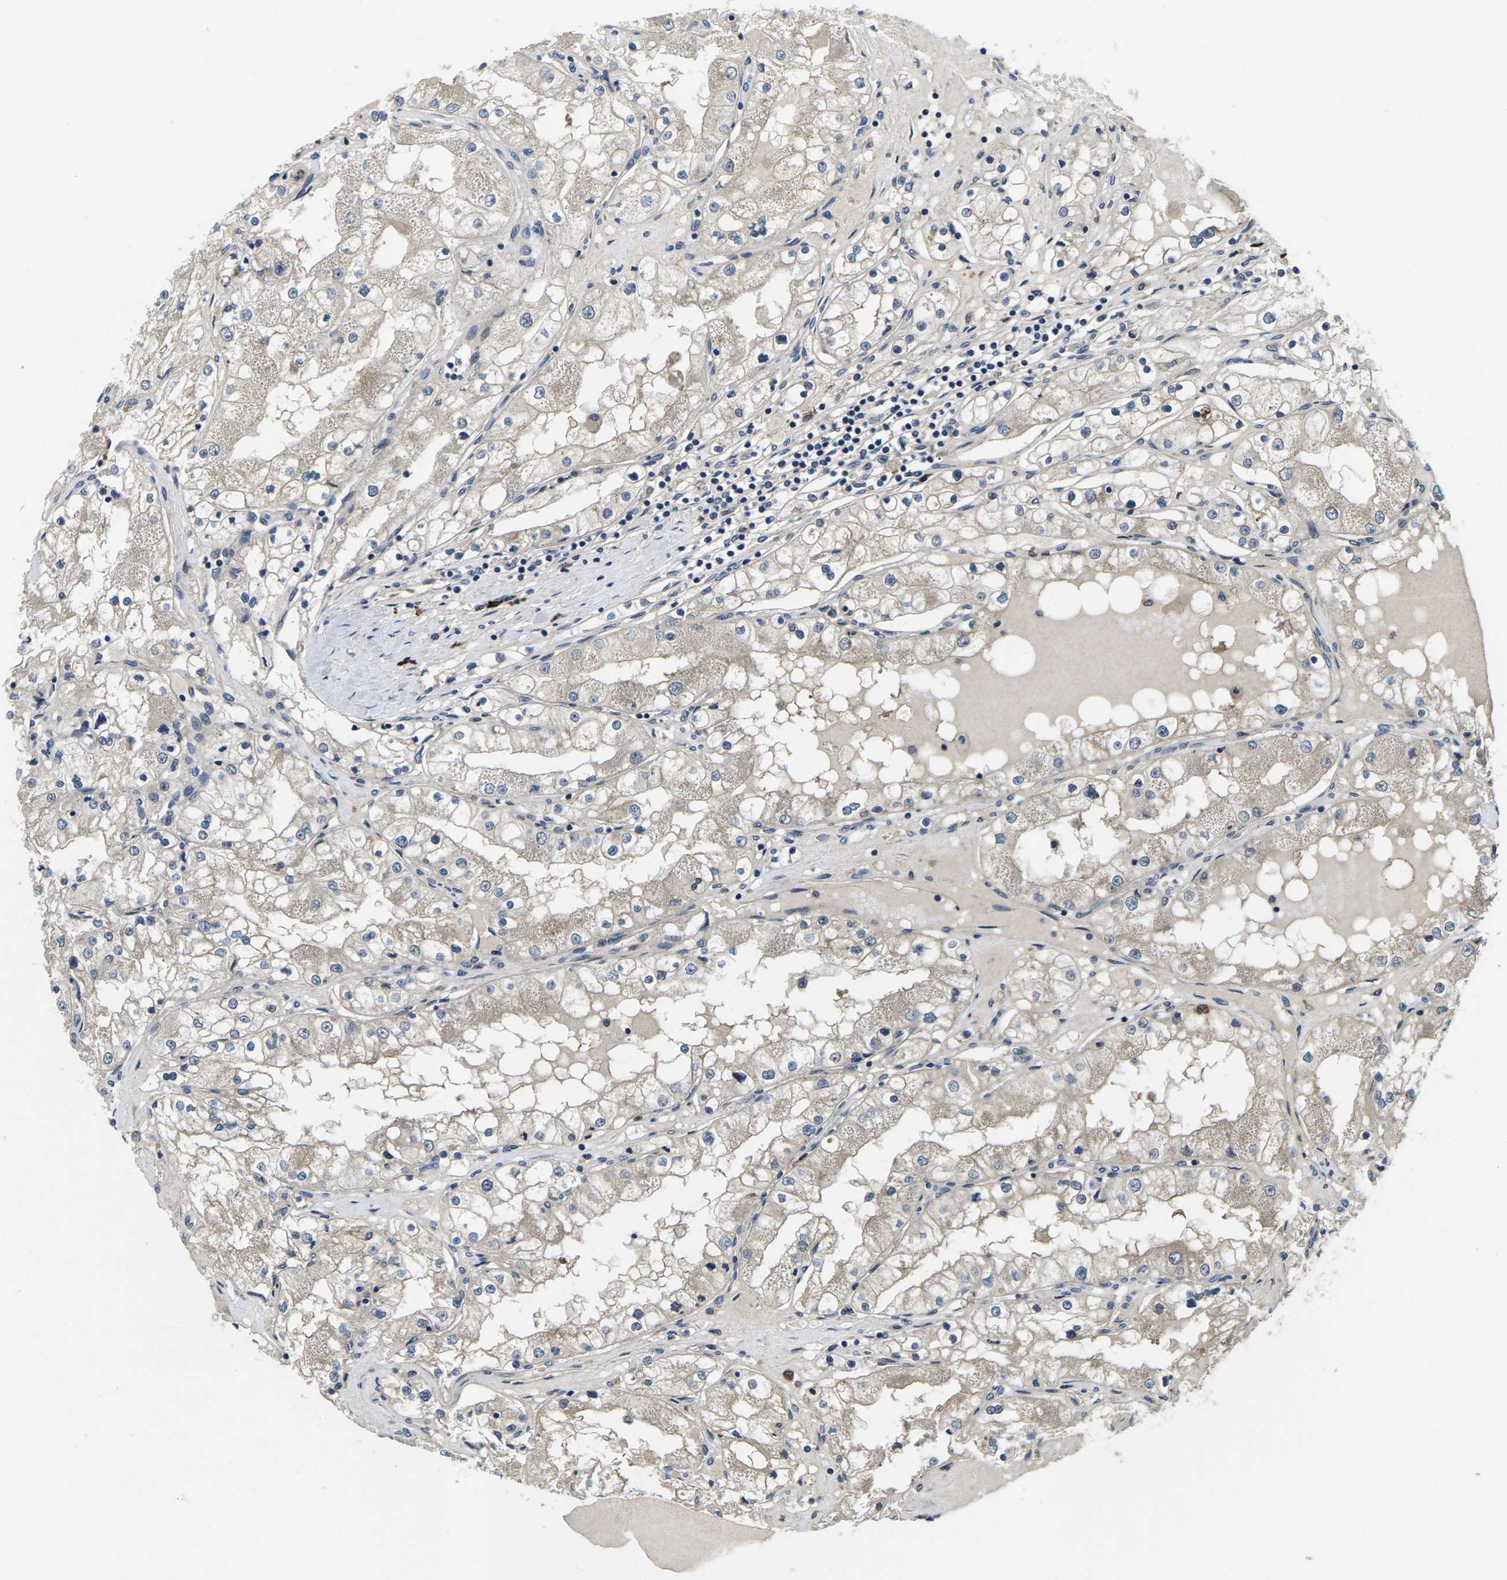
{"staining": {"intensity": "negative", "quantity": "none", "location": "none"}, "tissue": "renal cancer", "cell_type": "Tumor cells", "image_type": "cancer", "snomed": [{"axis": "morphology", "description": "Adenocarcinoma, NOS"}, {"axis": "topography", "description": "Kidney"}], "caption": "This is an immunohistochemistry (IHC) micrograph of human renal adenocarcinoma. There is no positivity in tumor cells.", "gene": "PLCE1", "patient": {"sex": "male", "age": 68}}